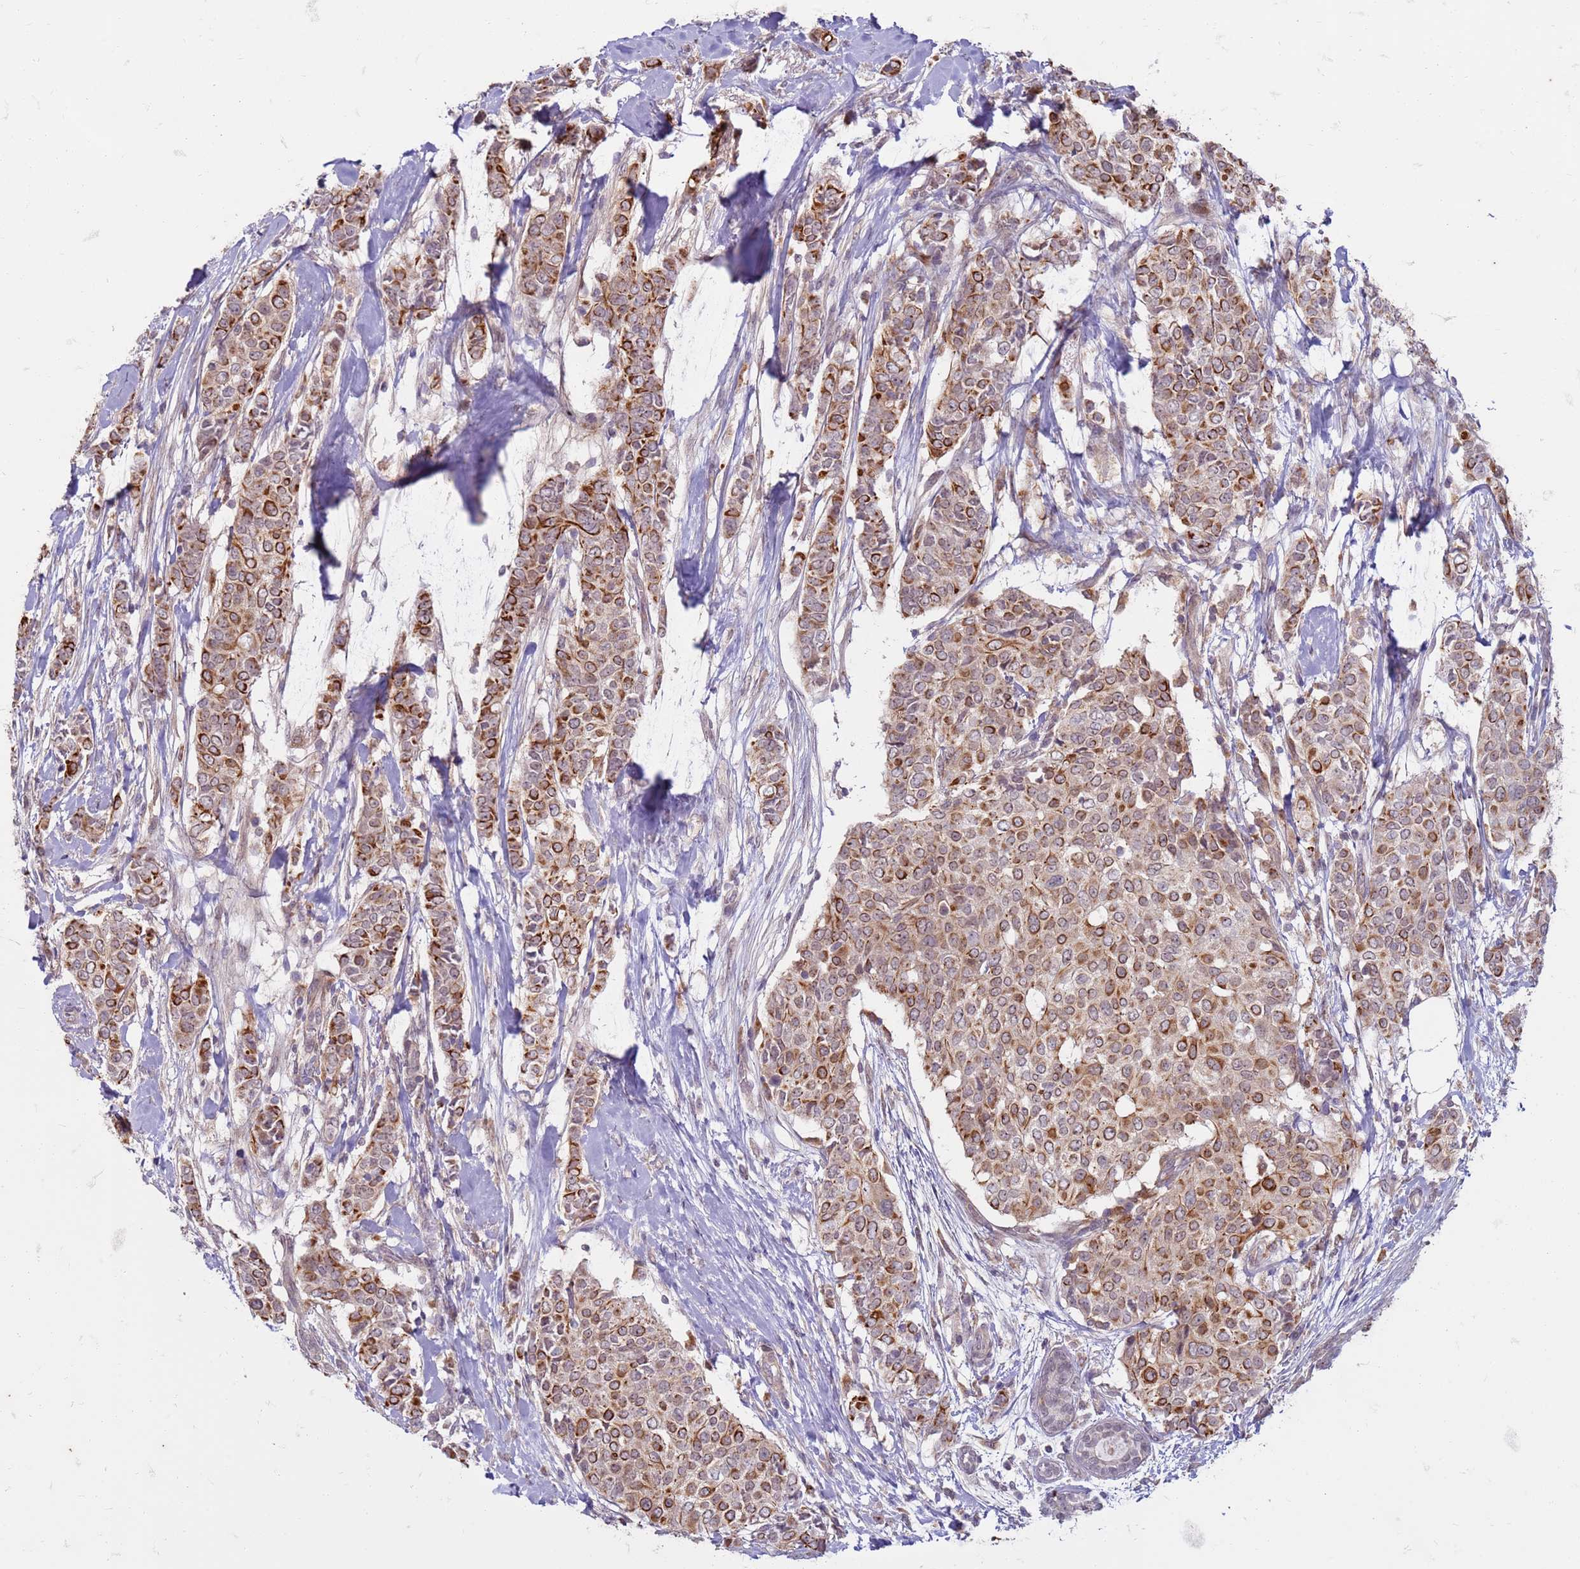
{"staining": {"intensity": "moderate", "quantity": ">75%", "location": "cytoplasmic/membranous"}, "tissue": "breast cancer", "cell_type": "Tumor cells", "image_type": "cancer", "snomed": [{"axis": "morphology", "description": "Lobular carcinoma"}, {"axis": "topography", "description": "Breast"}], "caption": "This micrograph exhibits immunohistochemistry staining of breast cancer (lobular carcinoma), with medium moderate cytoplasmic/membranous staining in about >75% of tumor cells.", "gene": "SLC15A3", "patient": {"sex": "female", "age": 51}}